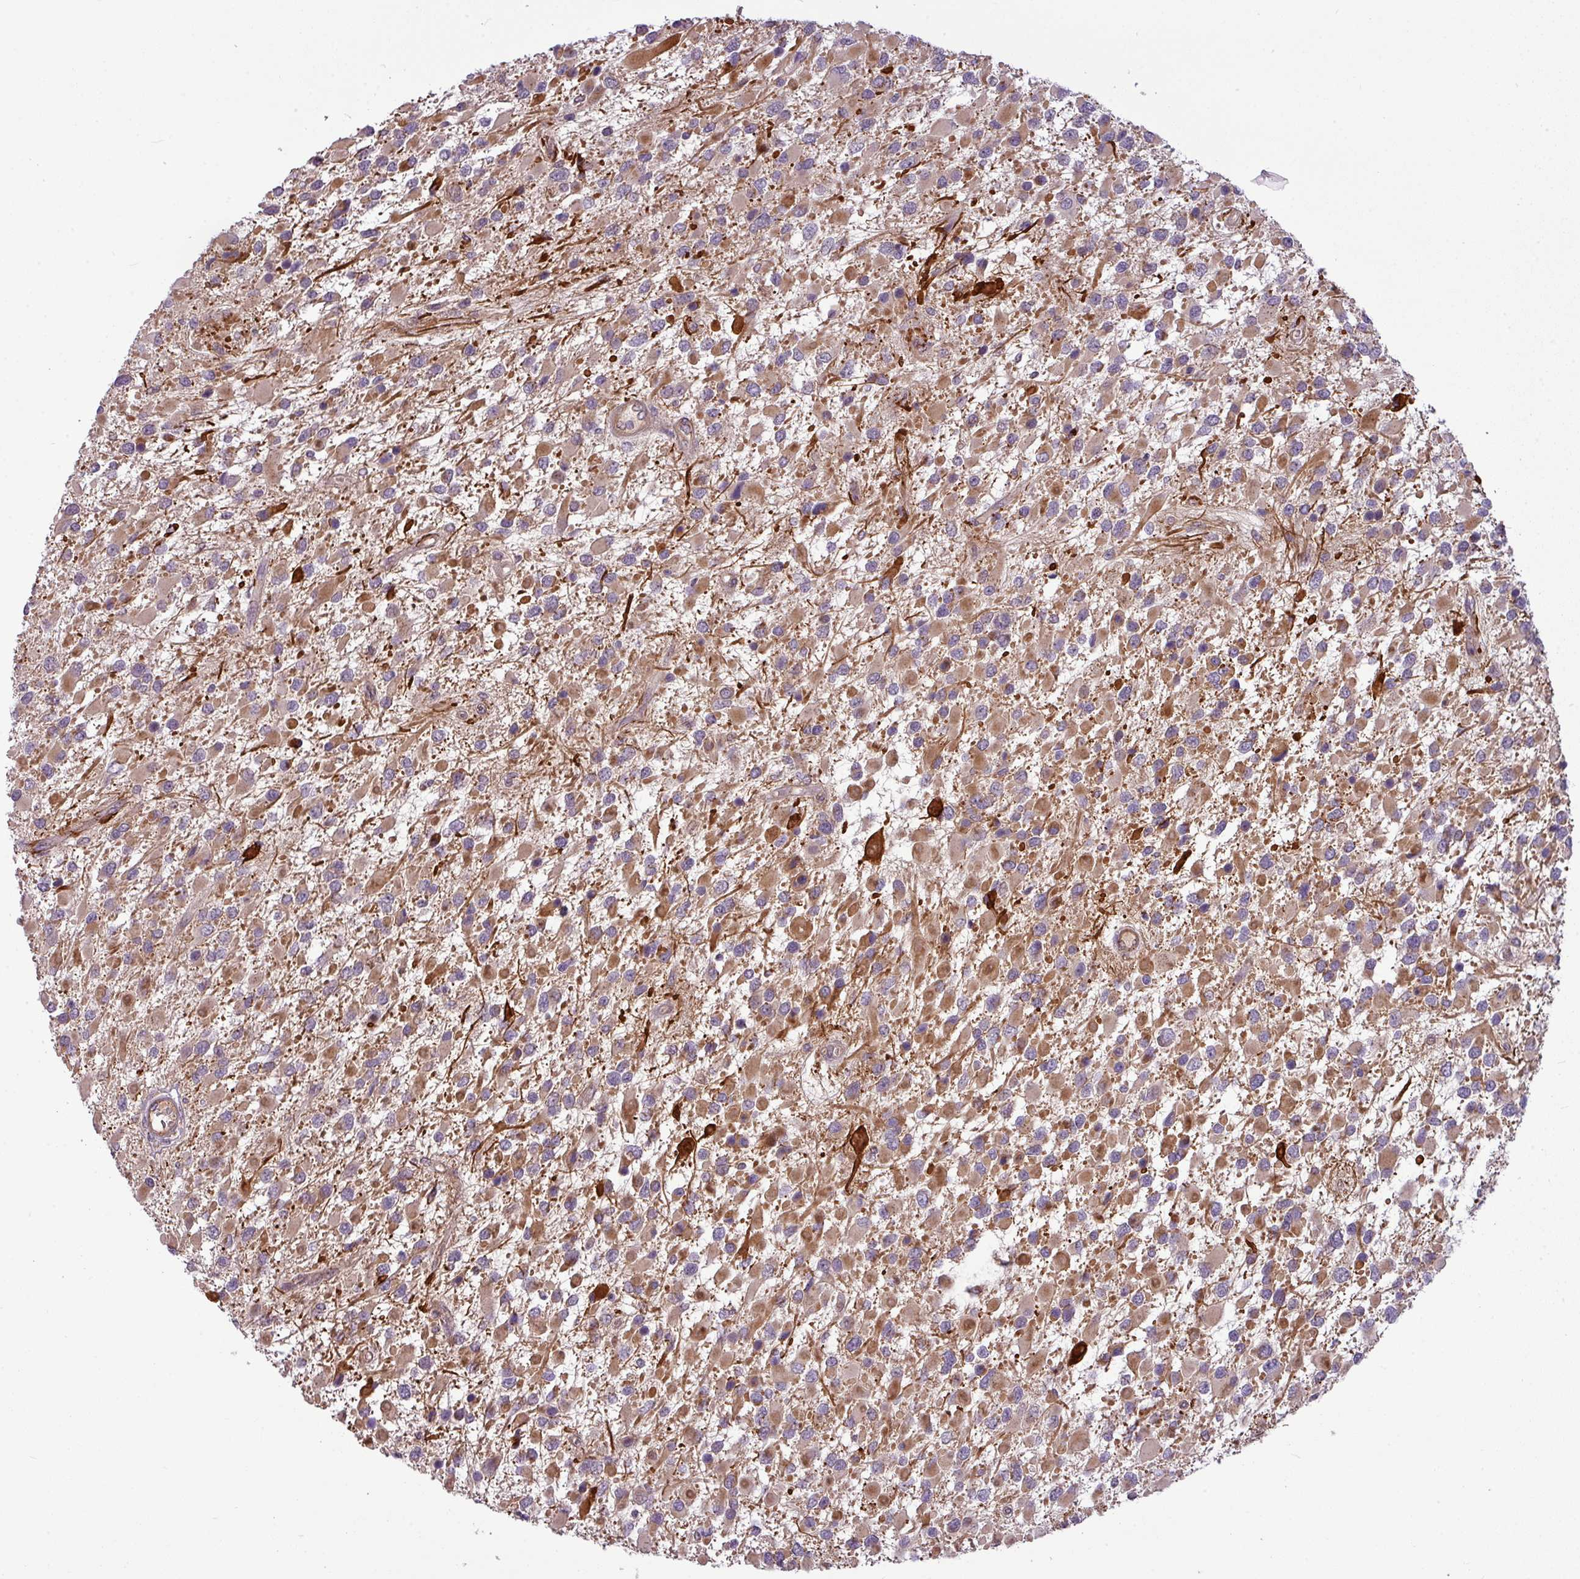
{"staining": {"intensity": "weak", "quantity": "25%-75%", "location": "cytoplasmic/membranous"}, "tissue": "glioma", "cell_type": "Tumor cells", "image_type": "cancer", "snomed": [{"axis": "morphology", "description": "Glioma, malignant, High grade"}, {"axis": "topography", "description": "Brain"}], "caption": "Immunohistochemistry (IHC) image of neoplastic tissue: malignant glioma (high-grade) stained using immunohistochemistry (IHC) reveals low levels of weak protein expression localized specifically in the cytoplasmic/membranous of tumor cells, appearing as a cytoplasmic/membranous brown color.", "gene": "ZNF35", "patient": {"sex": "male", "age": 53}}